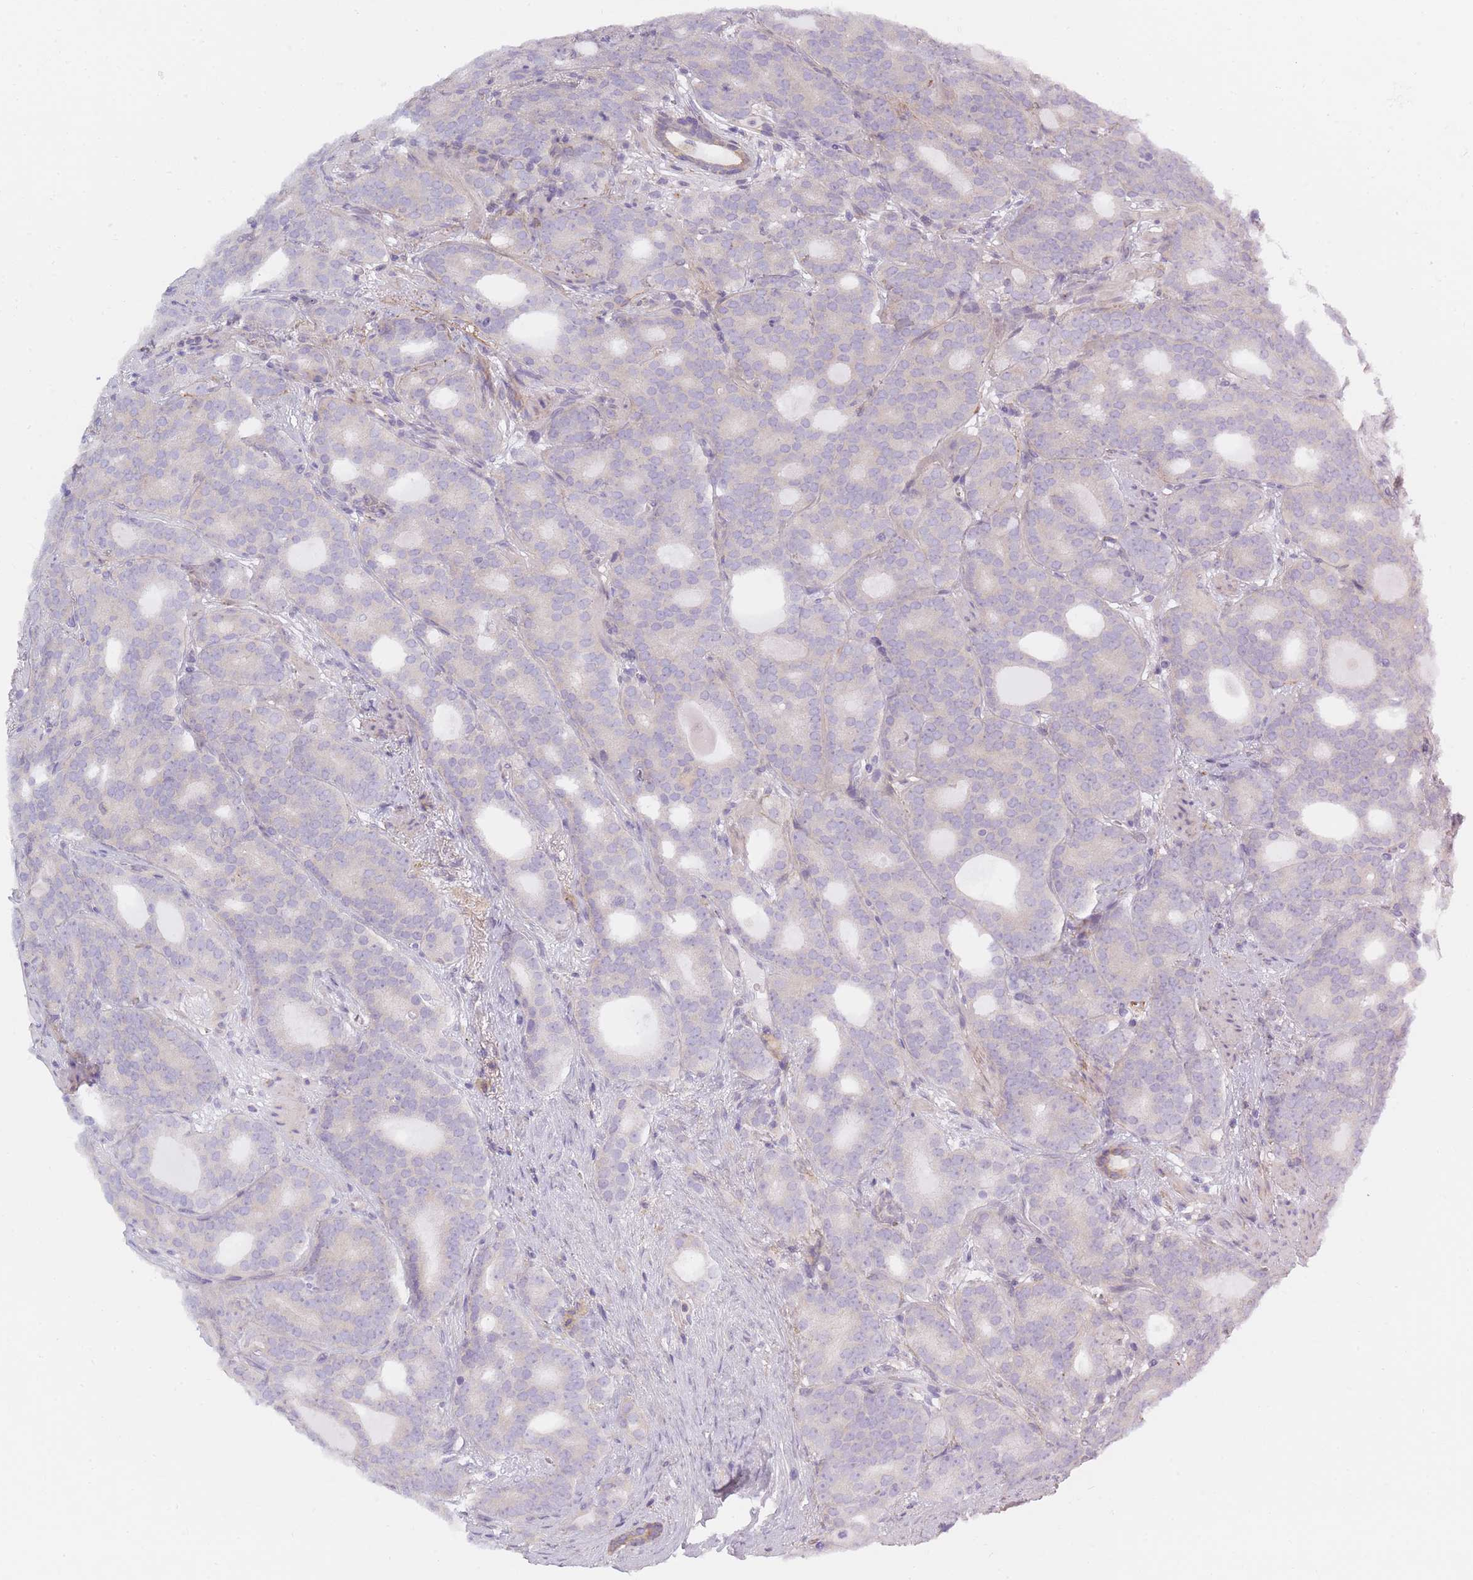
{"staining": {"intensity": "negative", "quantity": "none", "location": "none"}, "tissue": "prostate cancer", "cell_type": "Tumor cells", "image_type": "cancer", "snomed": [{"axis": "morphology", "description": "Adenocarcinoma, High grade"}, {"axis": "topography", "description": "Prostate"}], "caption": "An immunohistochemistry (IHC) histopathology image of prostate cancer (adenocarcinoma (high-grade)) is shown. There is no staining in tumor cells of prostate cancer (adenocarcinoma (high-grade)). (DAB IHC with hematoxylin counter stain).", "gene": "AP3M2", "patient": {"sex": "male", "age": 64}}